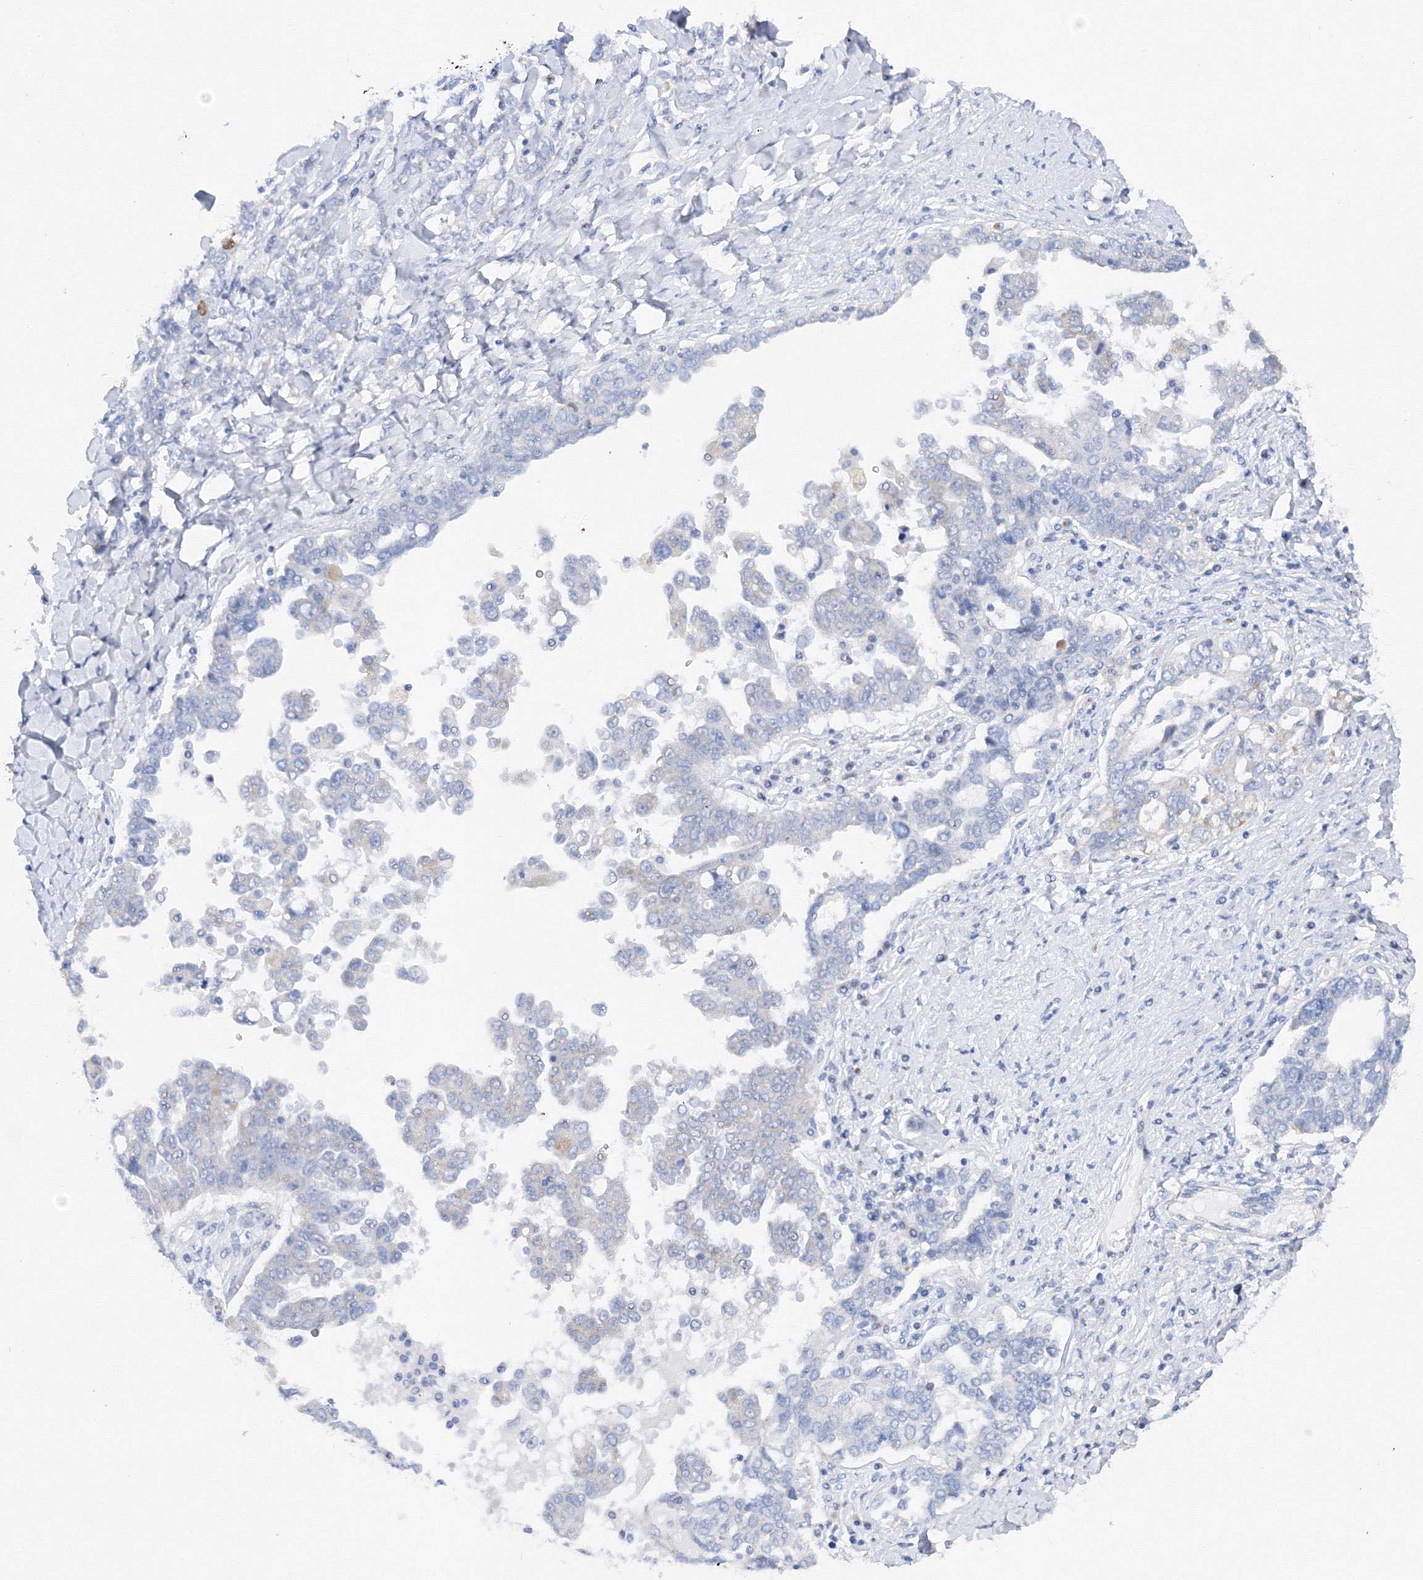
{"staining": {"intensity": "negative", "quantity": "none", "location": "none"}, "tissue": "ovarian cancer", "cell_type": "Tumor cells", "image_type": "cancer", "snomed": [{"axis": "morphology", "description": "Carcinoma, endometroid"}, {"axis": "topography", "description": "Ovary"}], "caption": "The photomicrograph demonstrates no significant positivity in tumor cells of endometroid carcinoma (ovarian).", "gene": "TAMM41", "patient": {"sex": "female", "age": 62}}